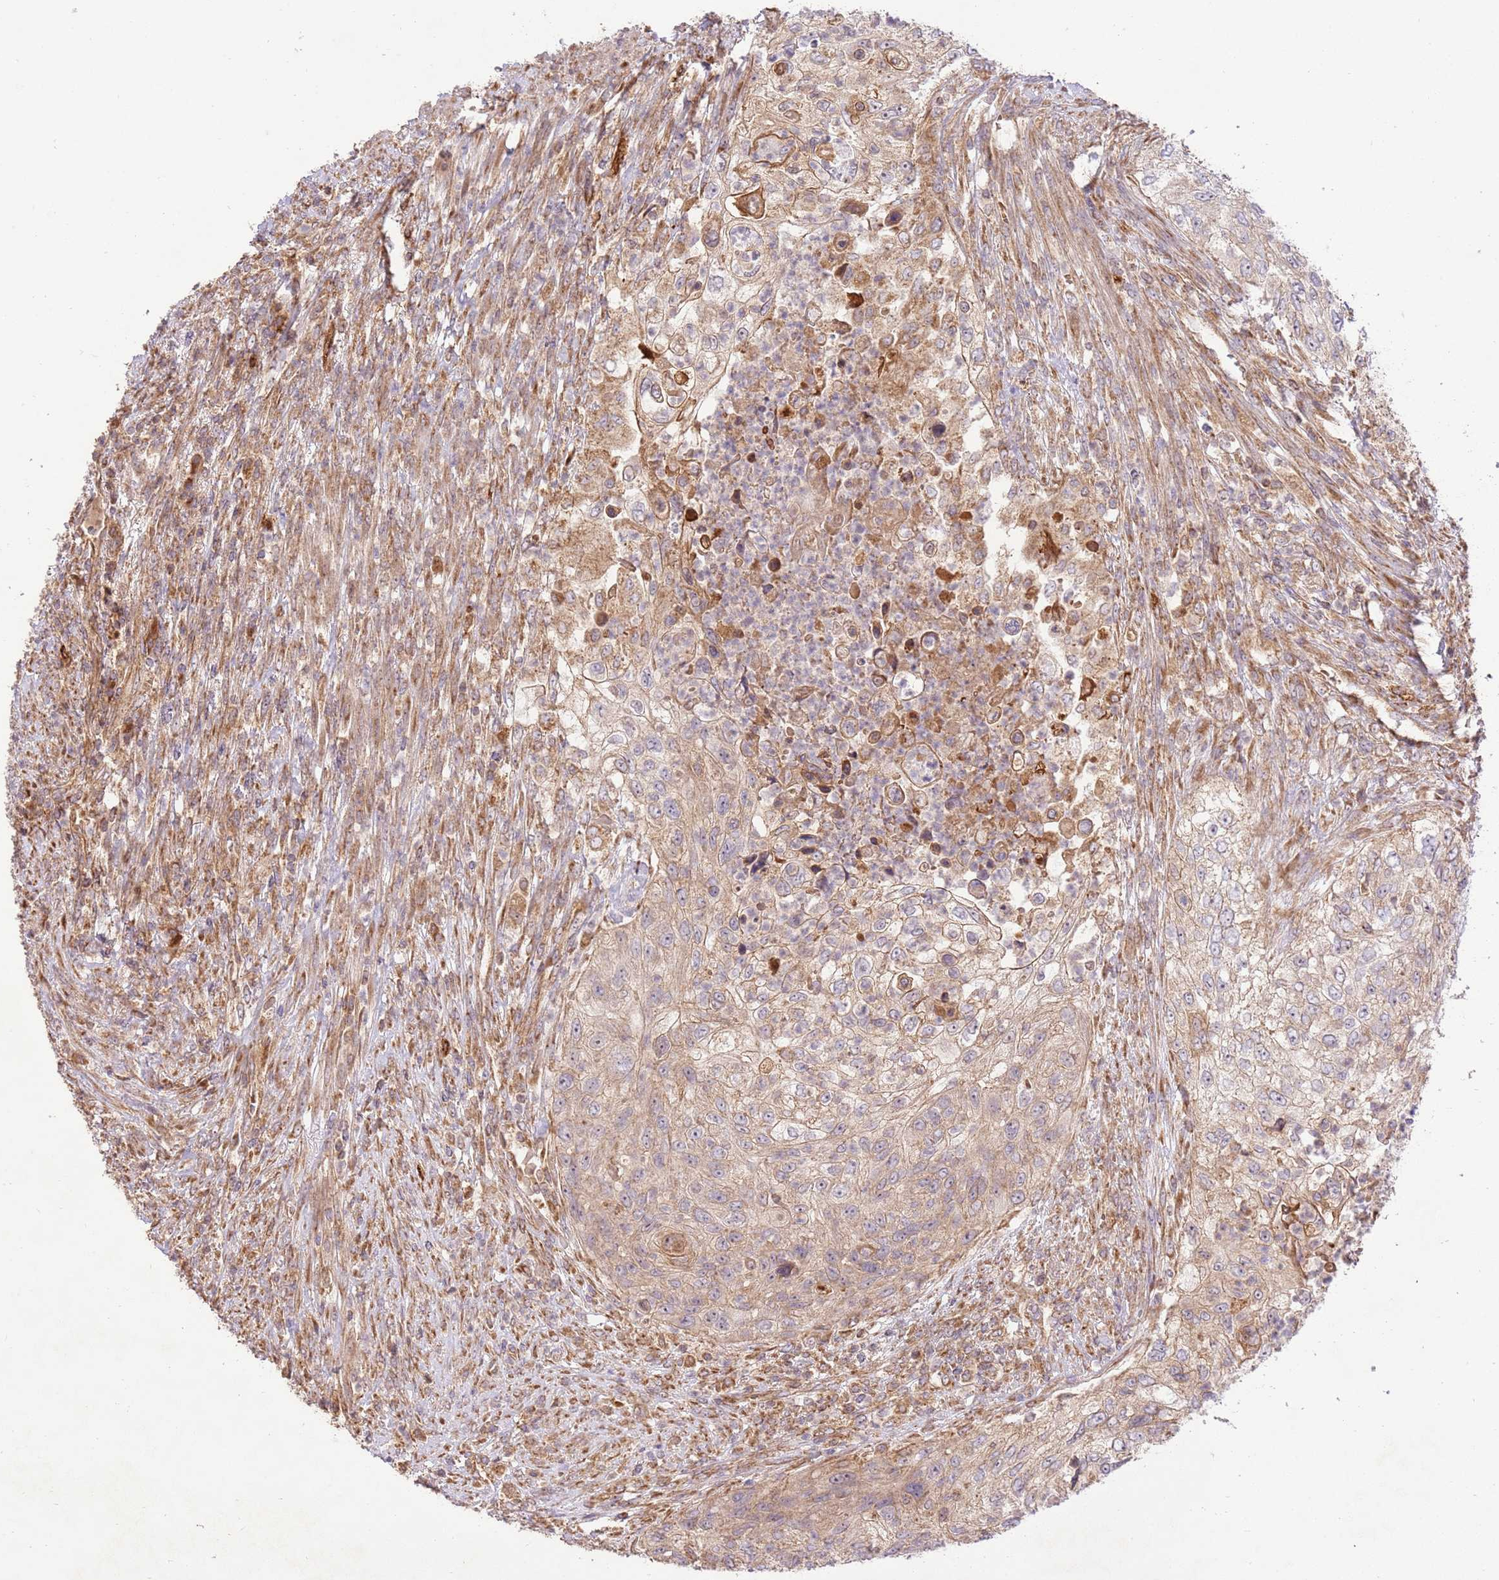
{"staining": {"intensity": "weak", "quantity": "25%-75%", "location": "cytoplasmic/membranous"}, "tissue": "urothelial cancer", "cell_type": "Tumor cells", "image_type": "cancer", "snomed": [{"axis": "morphology", "description": "Urothelial carcinoma, High grade"}, {"axis": "topography", "description": "Urinary bladder"}], "caption": "This histopathology image shows immunohistochemistry staining of high-grade urothelial carcinoma, with low weak cytoplasmic/membranous staining in approximately 25%-75% of tumor cells.", "gene": "SPATA2L", "patient": {"sex": "female", "age": 60}}